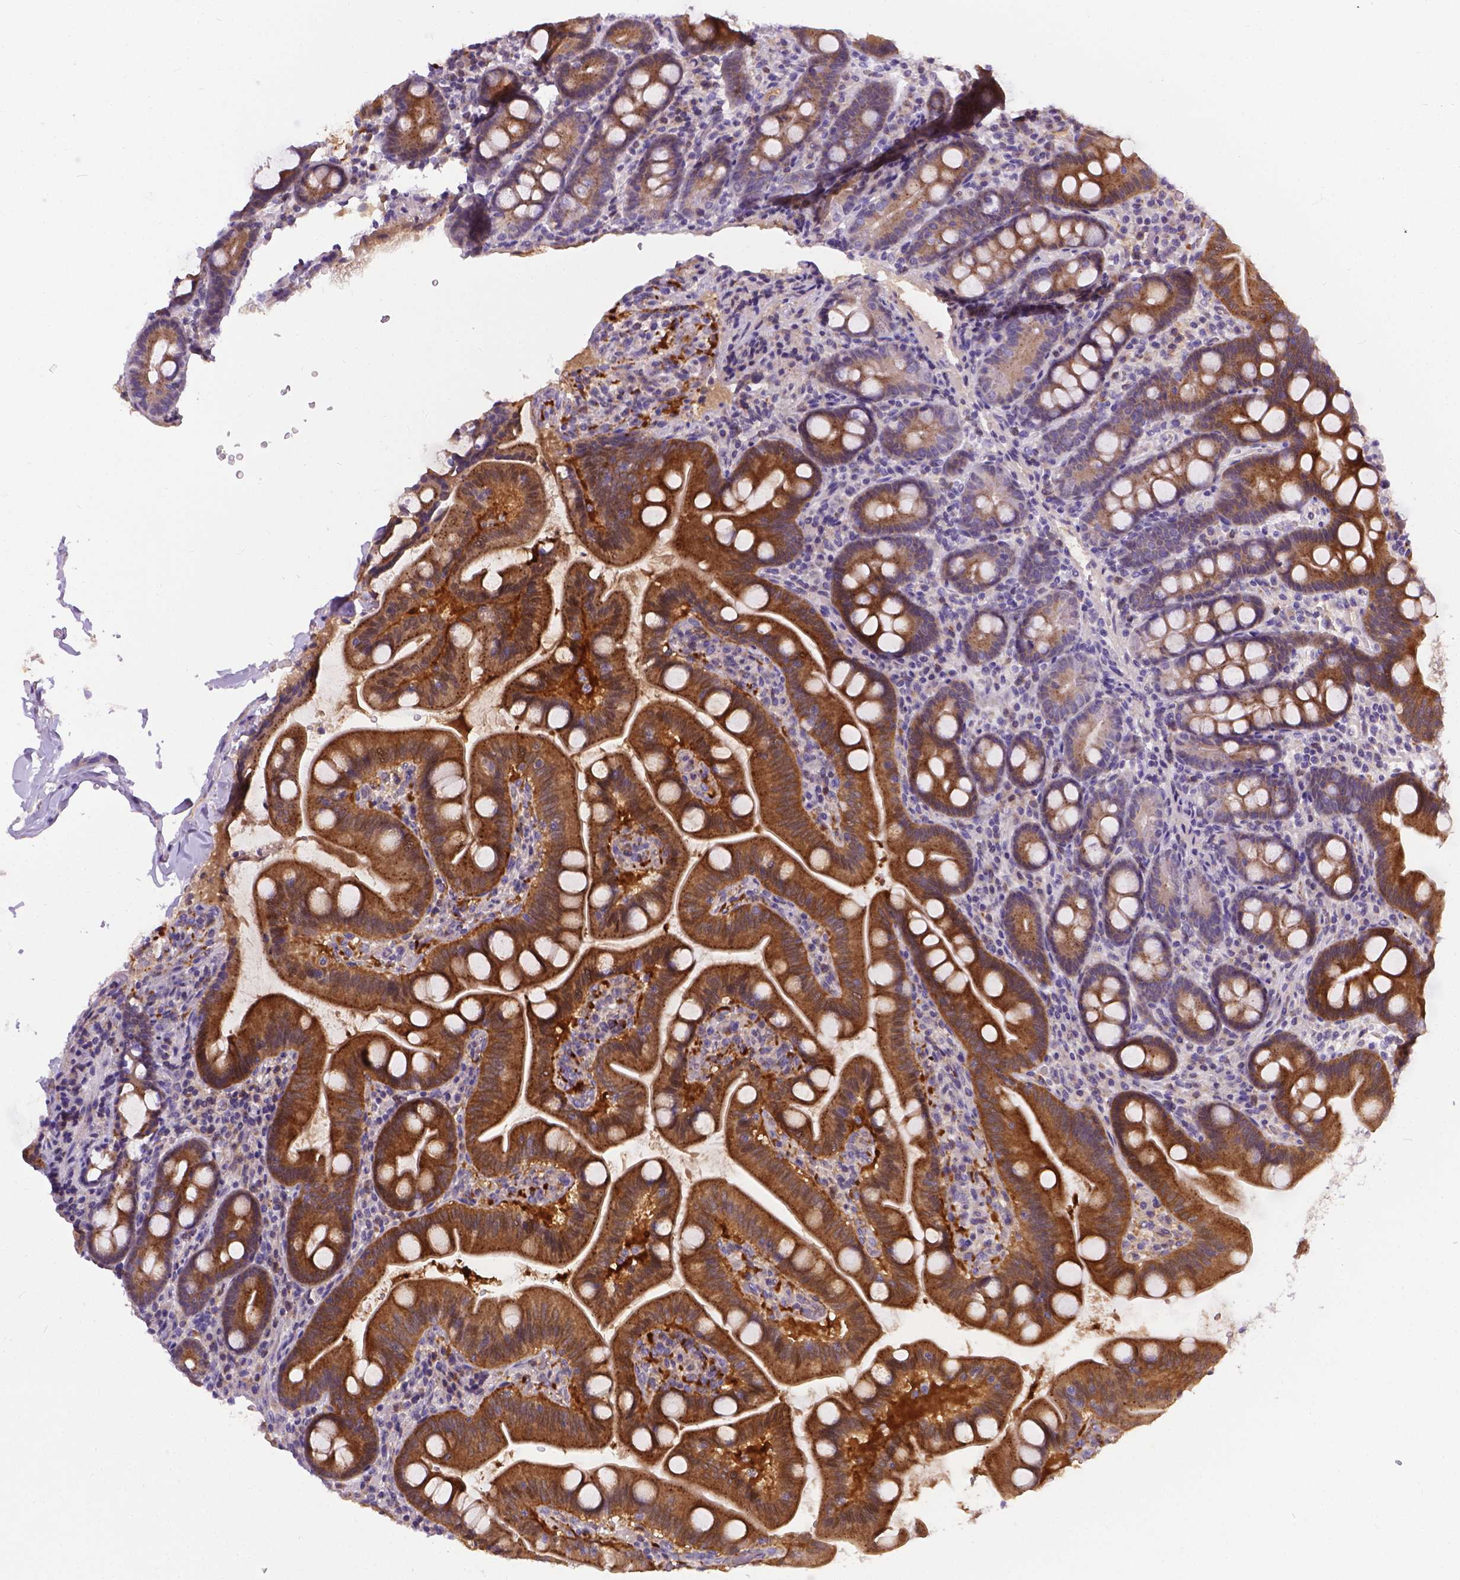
{"staining": {"intensity": "strong", "quantity": ">75%", "location": "cytoplasmic/membranous"}, "tissue": "duodenum", "cell_type": "Glandular cells", "image_type": "normal", "snomed": [{"axis": "morphology", "description": "Normal tissue, NOS"}, {"axis": "topography", "description": "Duodenum"}], "caption": "An image of human duodenum stained for a protein shows strong cytoplasmic/membranous brown staining in glandular cells.", "gene": "TM4SF18", "patient": {"sex": "male", "age": 59}}